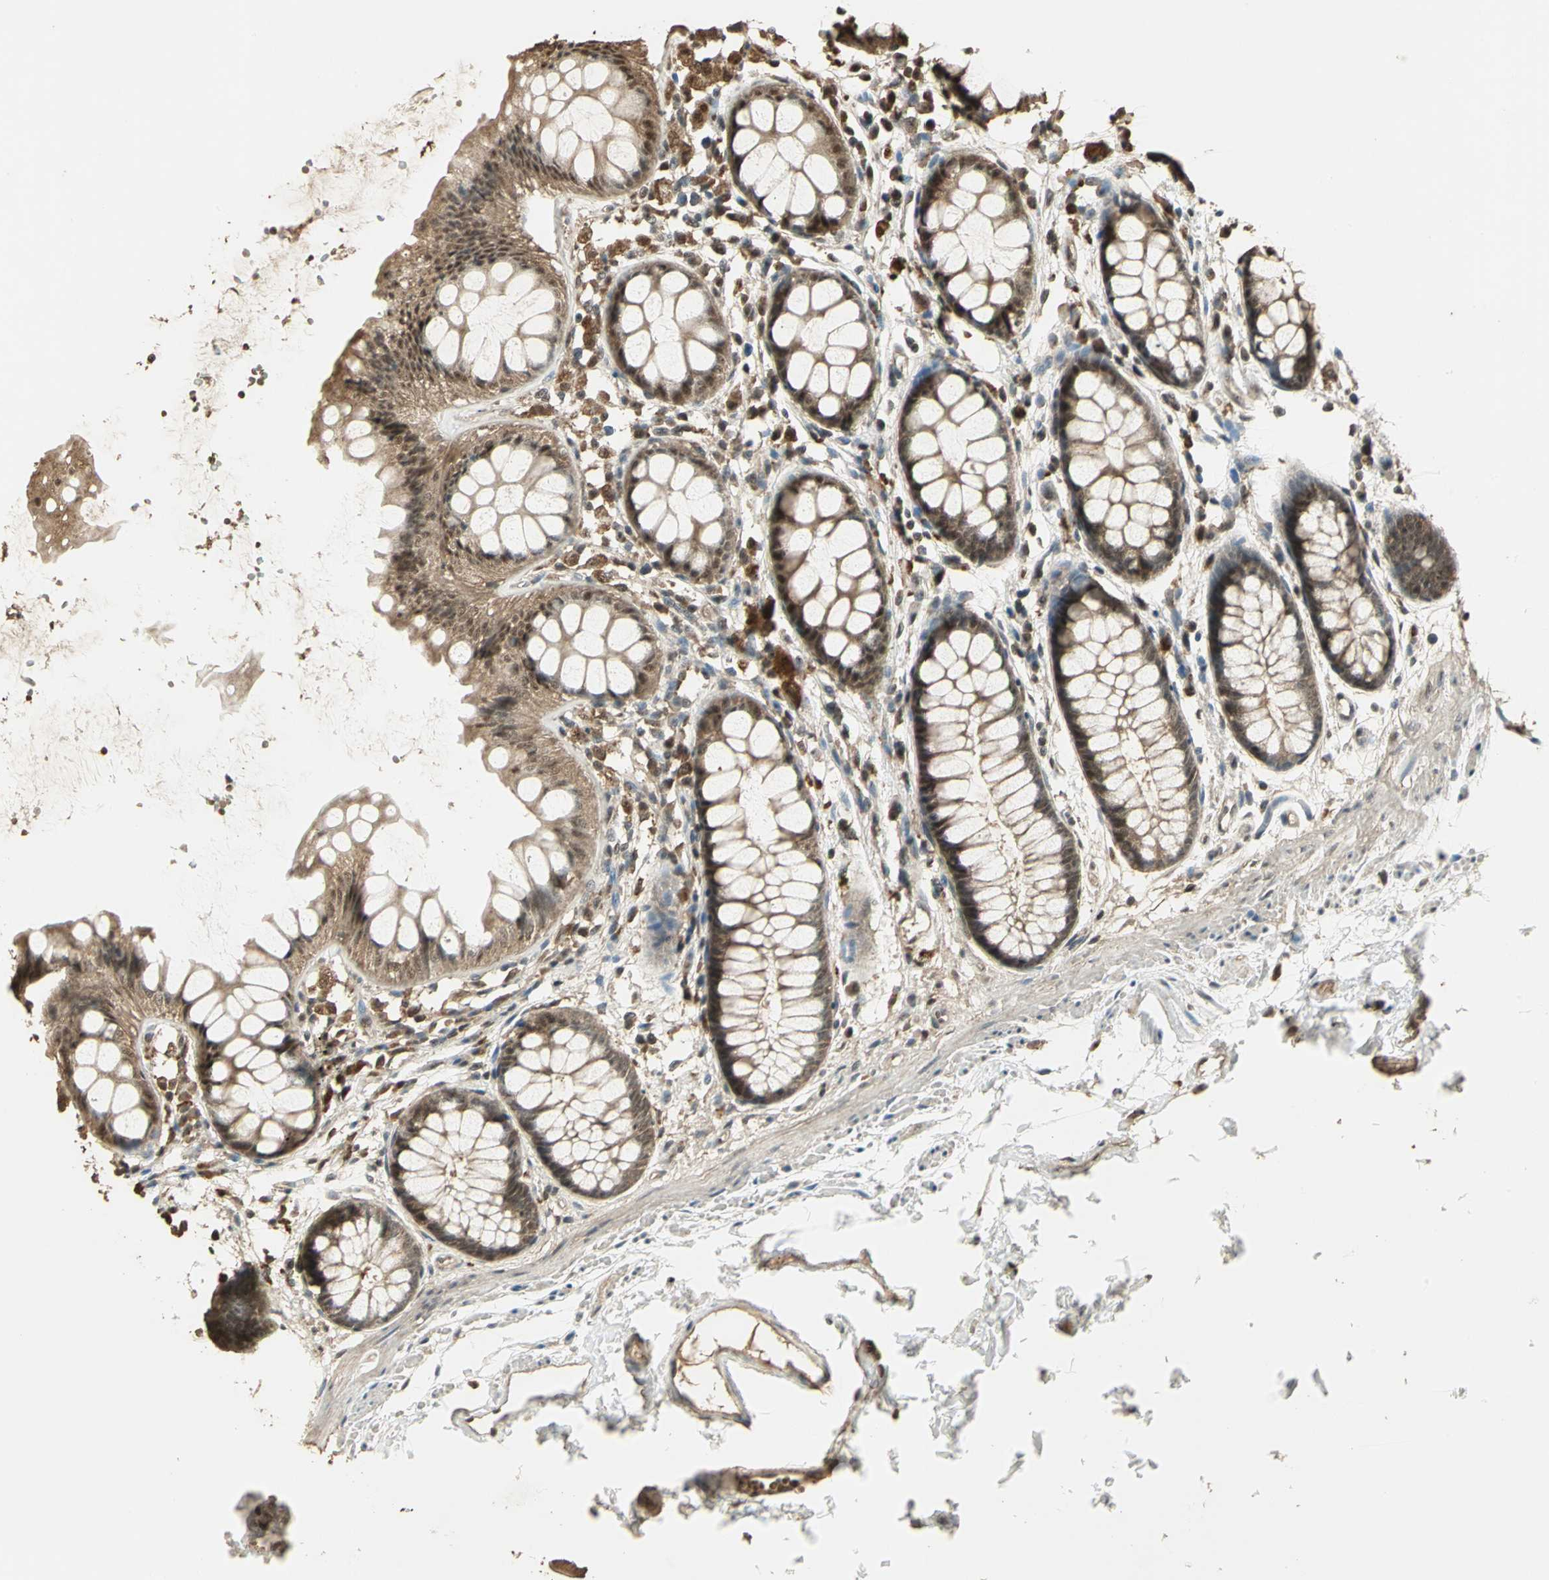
{"staining": {"intensity": "strong", "quantity": ">75%", "location": "cytoplasmic/membranous"}, "tissue": "rectum", "cell_type": "Glandular cells", "image_type": "normal", "snomed": [{"axis": "morphology", "description": "Normal tissue, NOS"}, {"axis": "topography", "description": "Rectum"}], "caption": "A micrograph of human rectum stained for a protein shows strong cytoplasmic/membranous brown staining in glandular cells.", "gene": "UCHL5", "patient": {"sex": "female", "age": 66}}